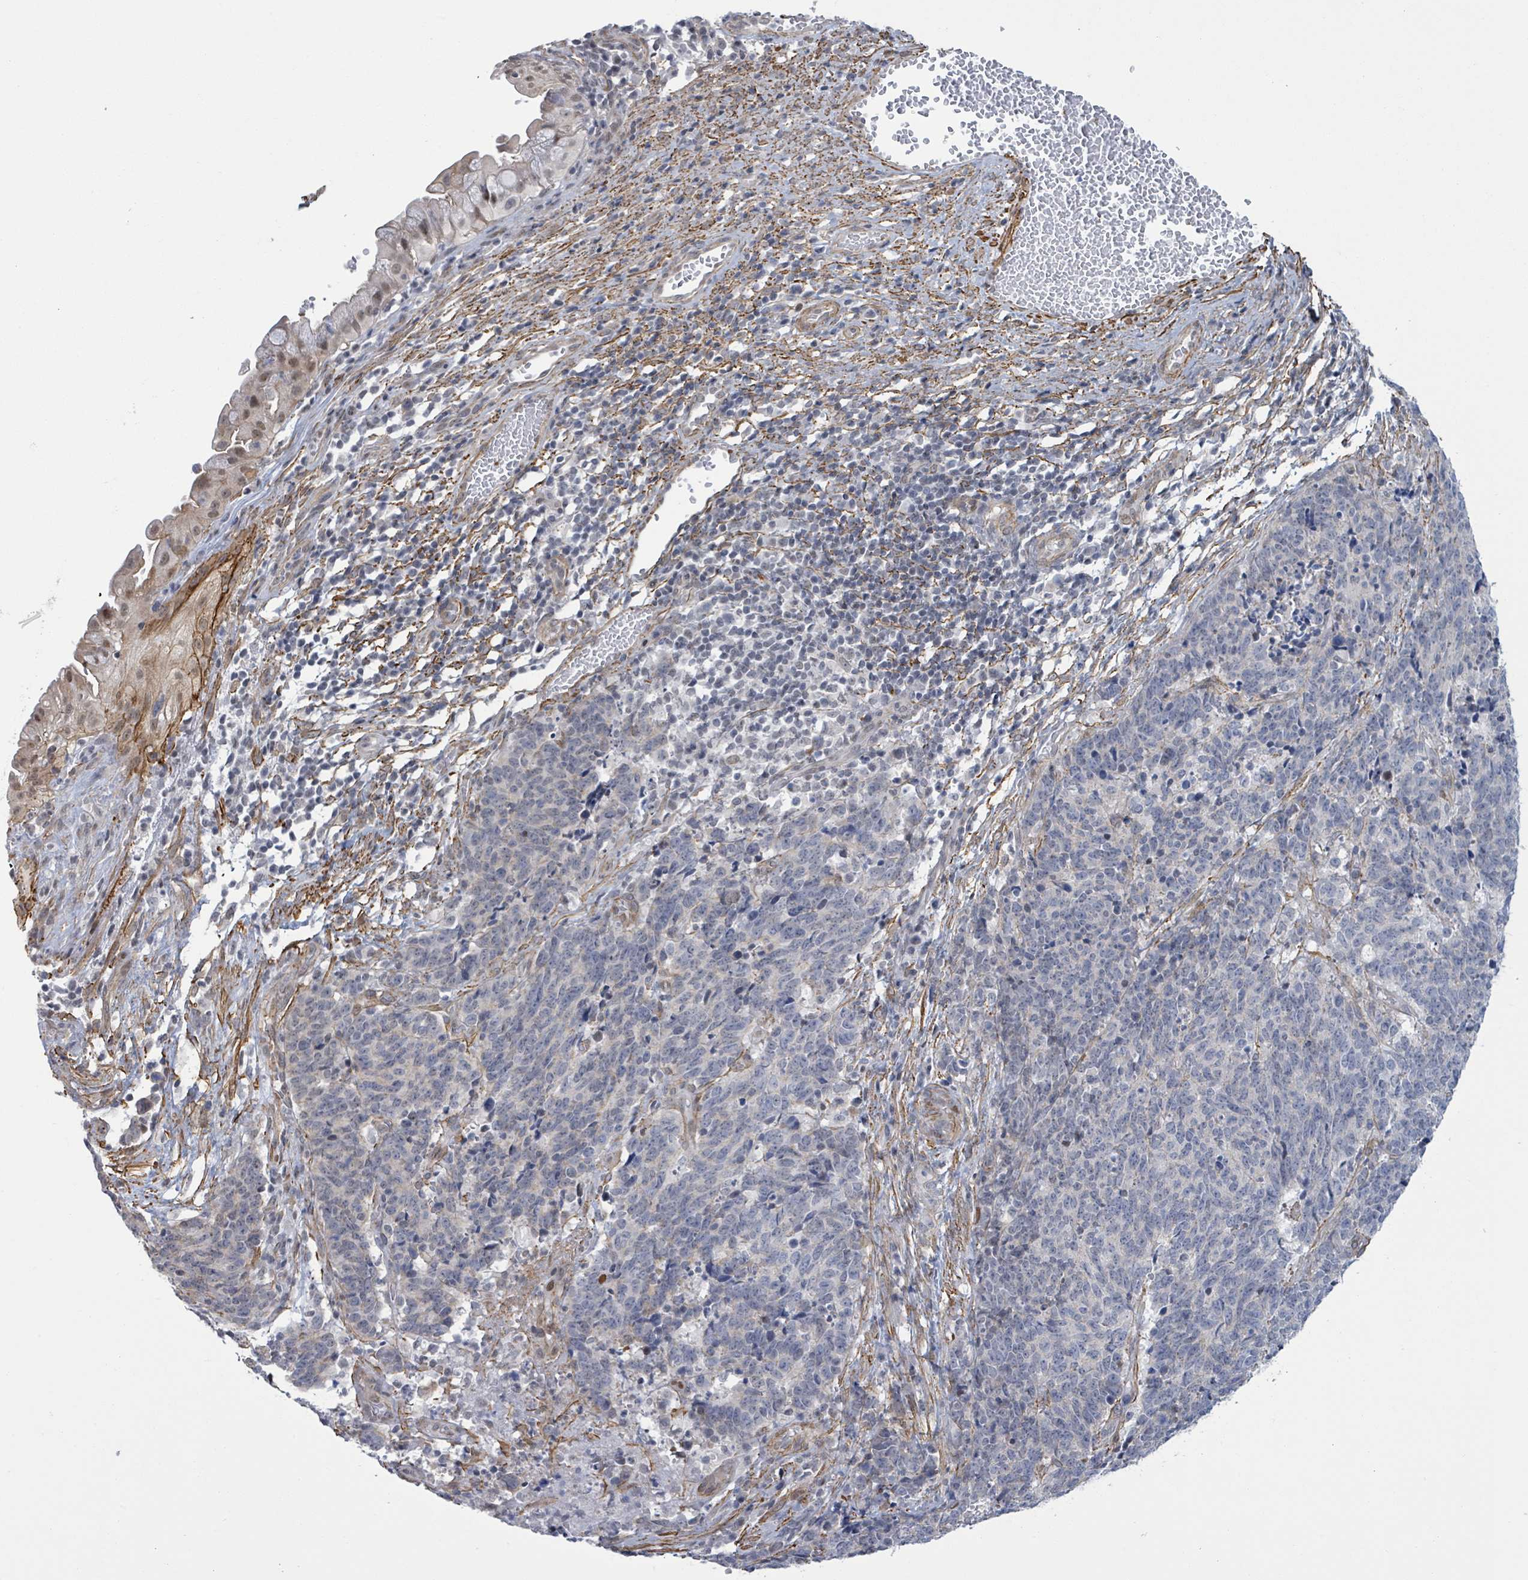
{"staining": {"intensity": "negative", "quantity": "none", "location": "none"}, "tissue": "cervical cancer", "cell_type": "Tumor cells", "image_type": "cancer", "snomed": [{"axis": "morphology", "description": "Squamous cell carcinoma, NOS"}, {"axis": "topography", "description": "Cervix"}], "caption": "An image of squamous cell carcinoma (cervical) stained for a protein reveals no brown staining in tumor cells. (DAB (3,3'-diaminobenzidine) immunohistochemistry (IHC) with hematoxylin counter stain).", "gene": "DMRTC1B", "patient": {"sex": "female", "age": 29}}